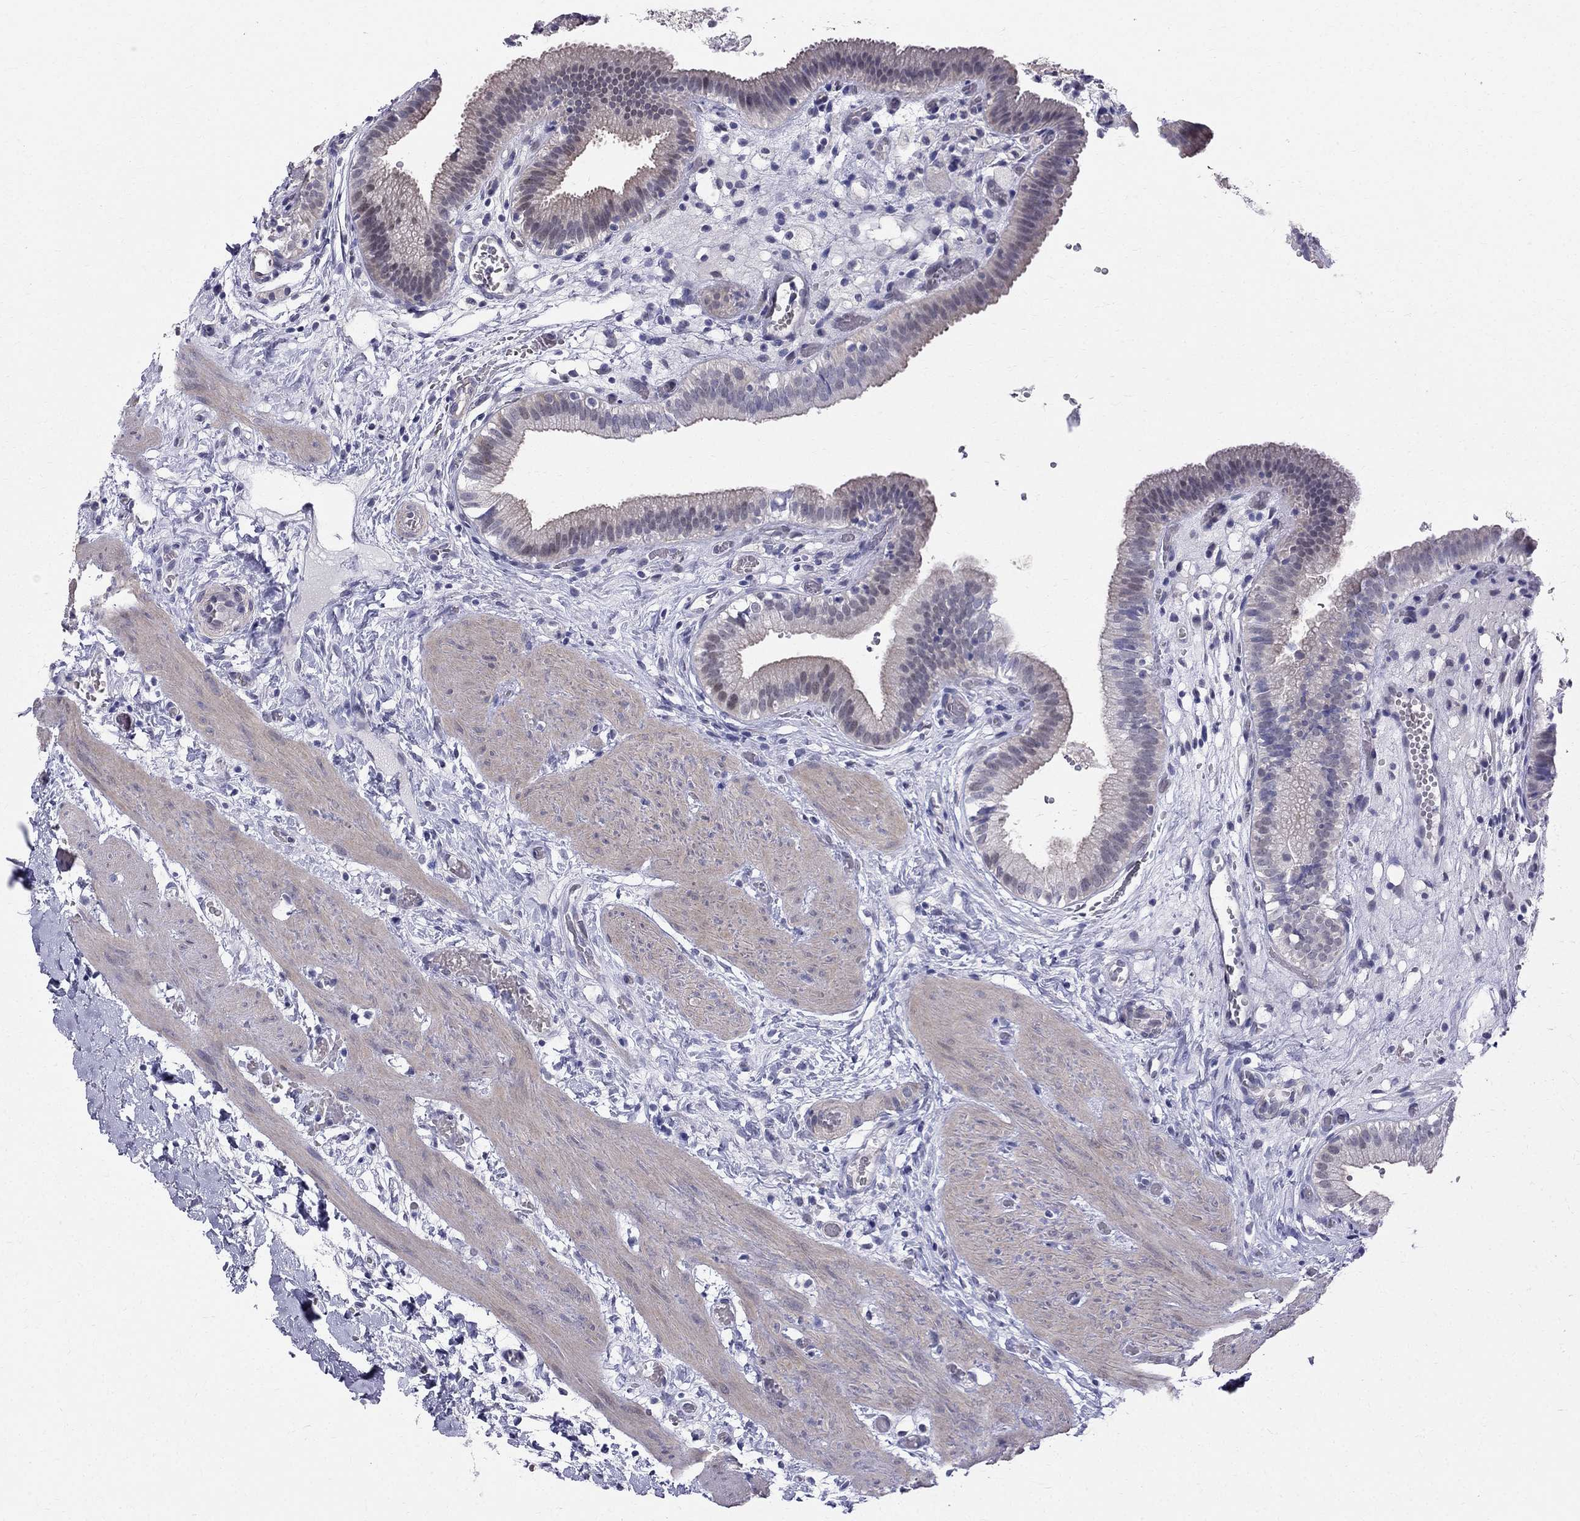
{"staining": {"intensity": "negative", "quantity": "none", "location": "none"}, "tissue": "gallbladder", "cell_type": "Glandular cells", "image_type": "normal", "snomed": [{"axis": "morphology", "description": "Normal tissue, NOS"}, {"axis": "topography", "description": "Gallbladder"}], "caption": "Glandular cells show no significant protein positivity in benign gallbladder.", "gene": "BAG5", "patient": {"sex": "female", "age": 24}}